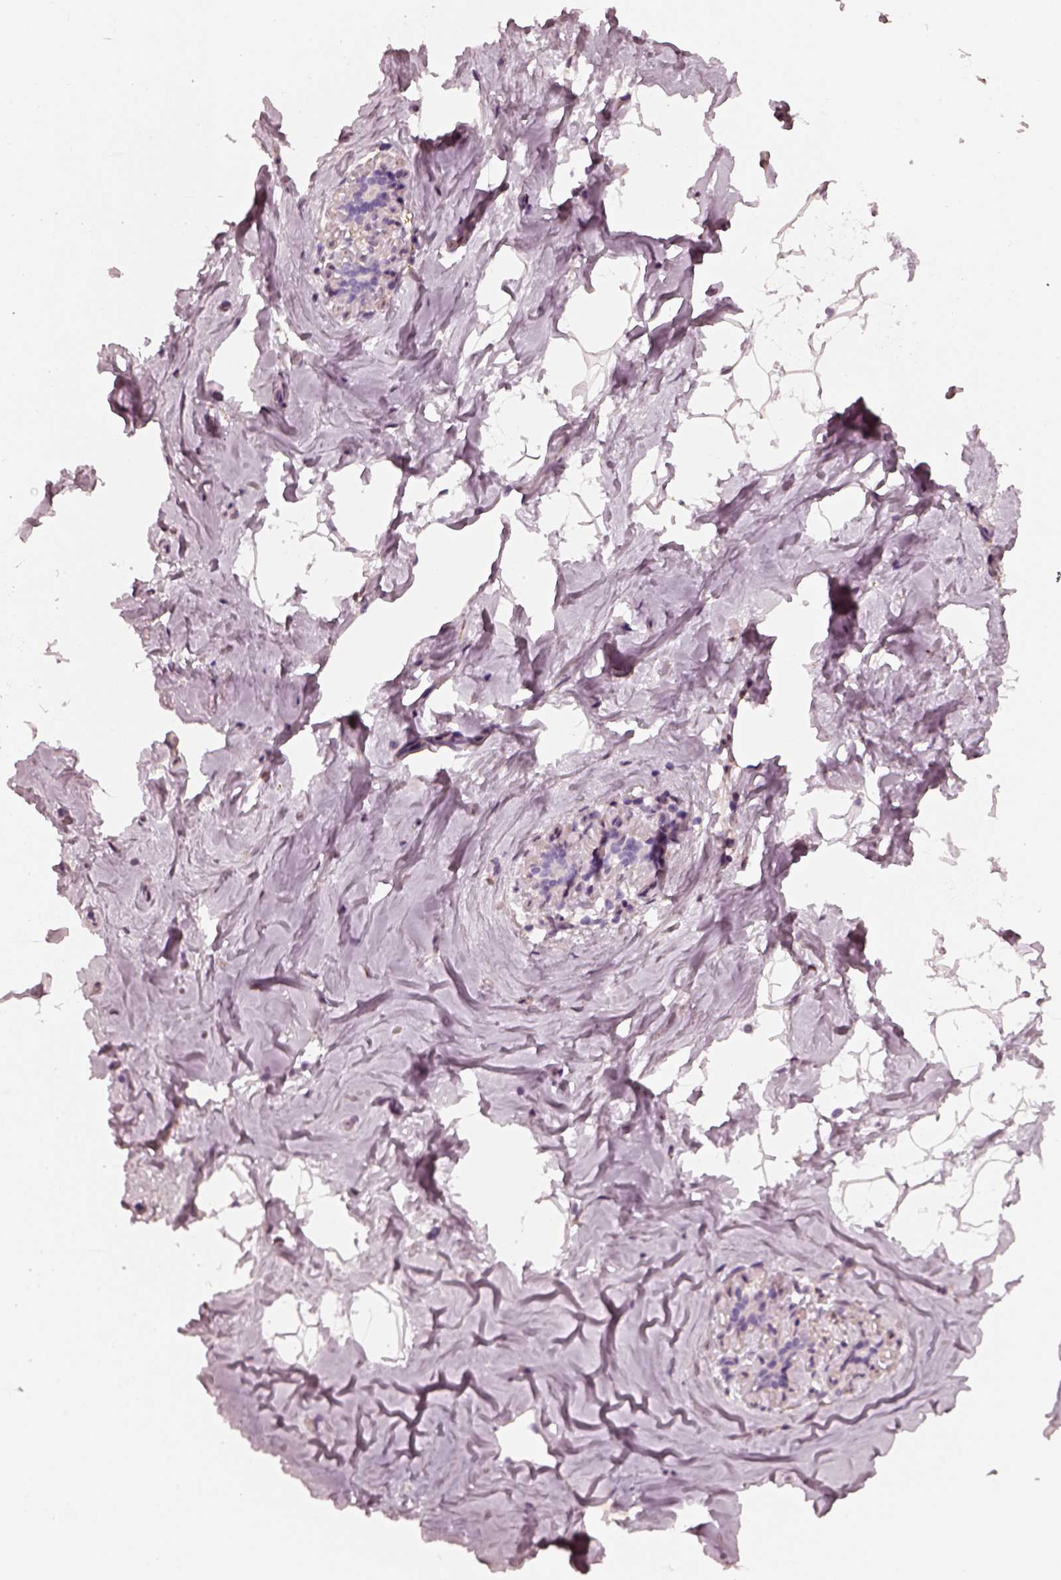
{"staining": {"intensity": "negative", "quantity": "none", "location": "none"}, "tissue": "breast", "cell_type": "Adipocytes", "image_type": "normal", "snomed": [{"axis": "morphology", "description": "Normal tissue, NOS"}, {"axis": "topography", "description": "Breast"}], "caption": "Immunohistochemistry (IHC) photomicrograph of normal breast stained for a protein (brown), which exhibits no expression in adipocytes. The staining was performed using DAB (3,3'-diaminobenzidine) to visualize the protein expression in brown, while the nuclei were stained in blue with hematoxylin (Magnification: 20x).", "gene": "RS1", "patient": {"sex": "female", "age": 32}}